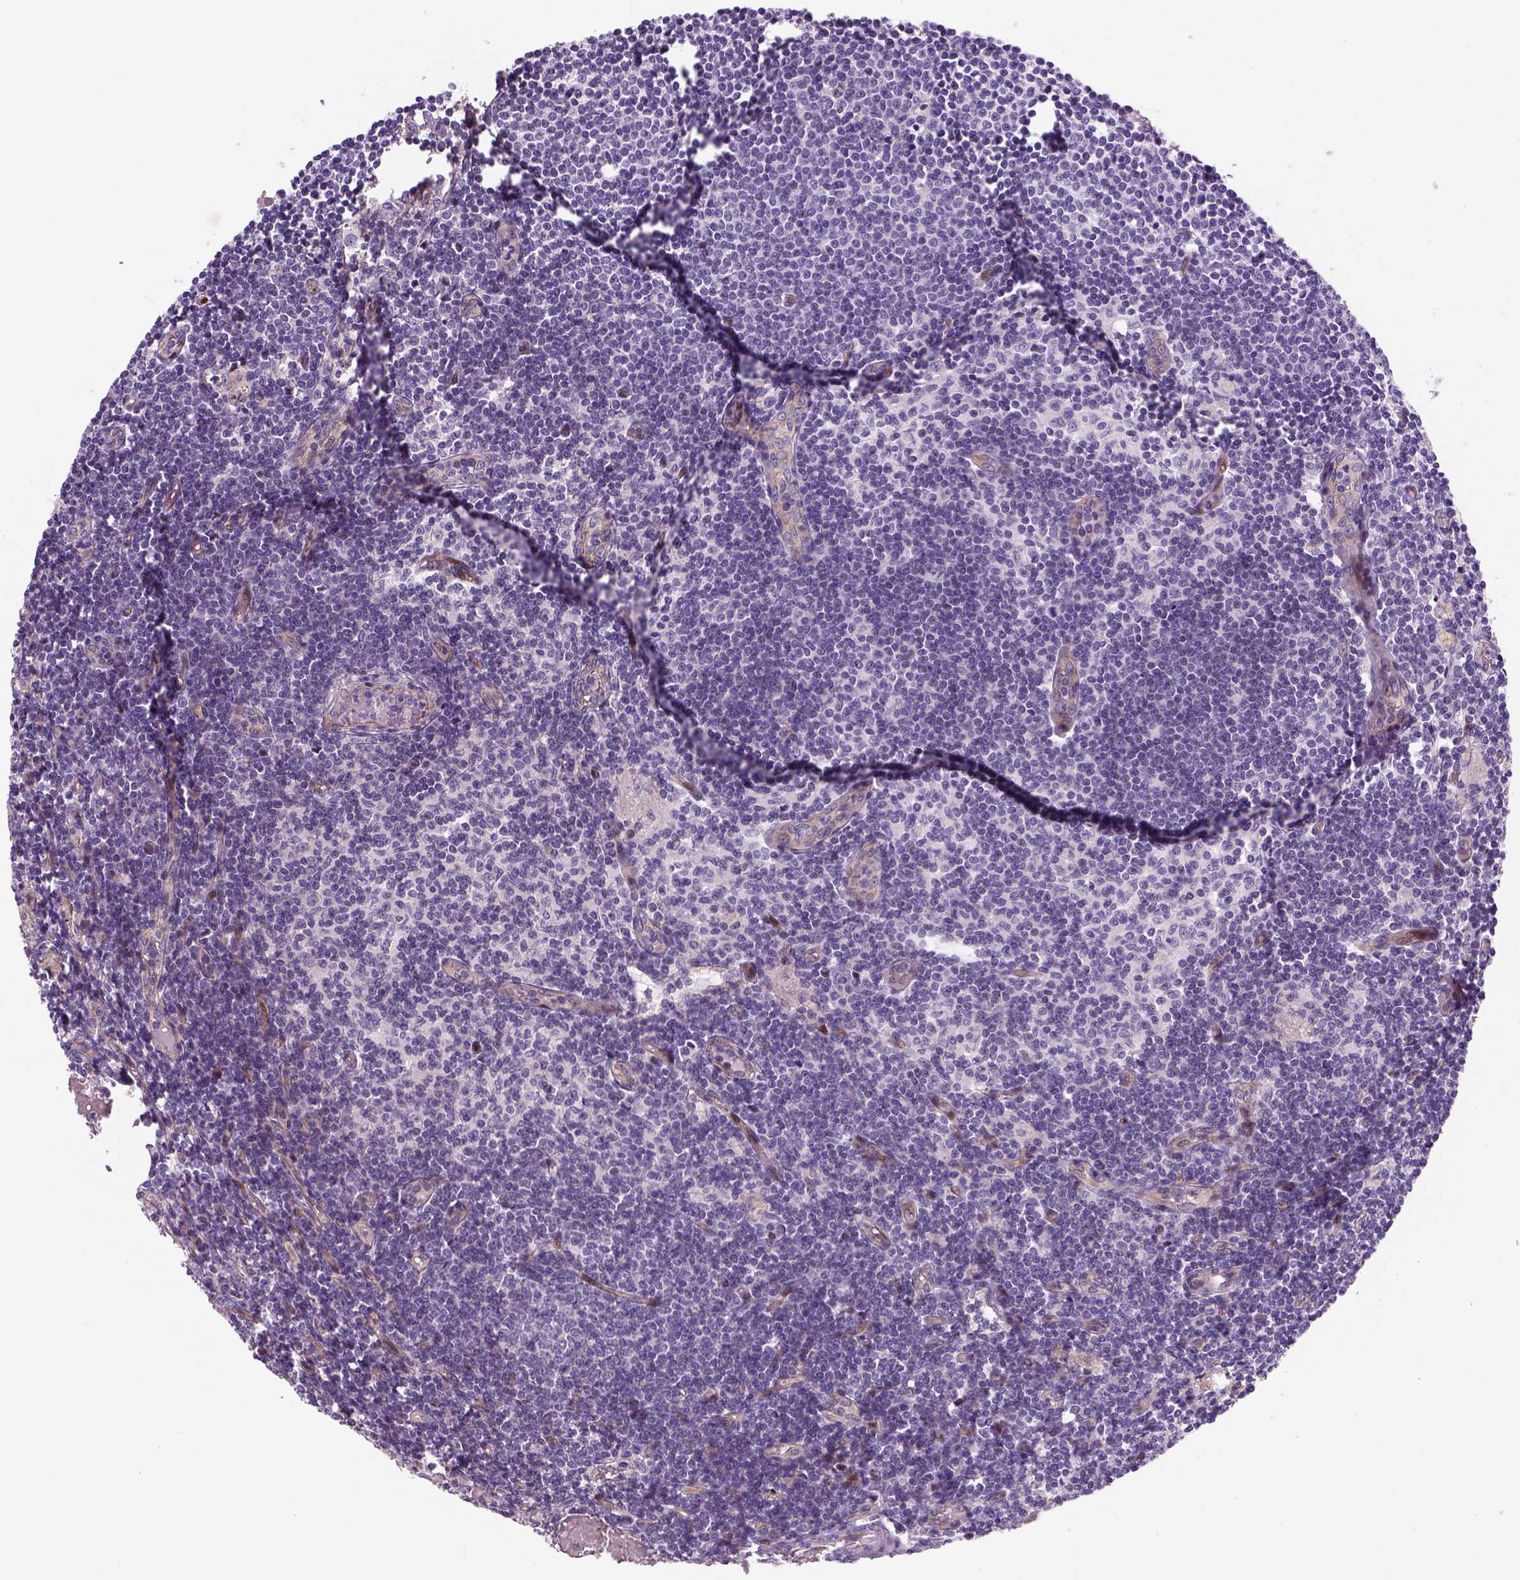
{"staining": {"intensity": "negative", "quantity": "none", "location": "none"}, "tissue": "lymph node", "cell_type": "Germinal center cells", "image_type": "normal", "snomed": [{"axis": "morphology", "description": "Normal tissue, NOS"}, {"axis": "topography", "description": "Lymph node"}], "caption": "This is a micrograph of IHC staining of unremarkable lymph node, which shows no expression in germinal center cells. (Brightfield microscopy of DAB immunohistochemistry (IHC) at high magnification).", "gene": "VSTM5", "patient": {"sex": "female", "age": 69}}